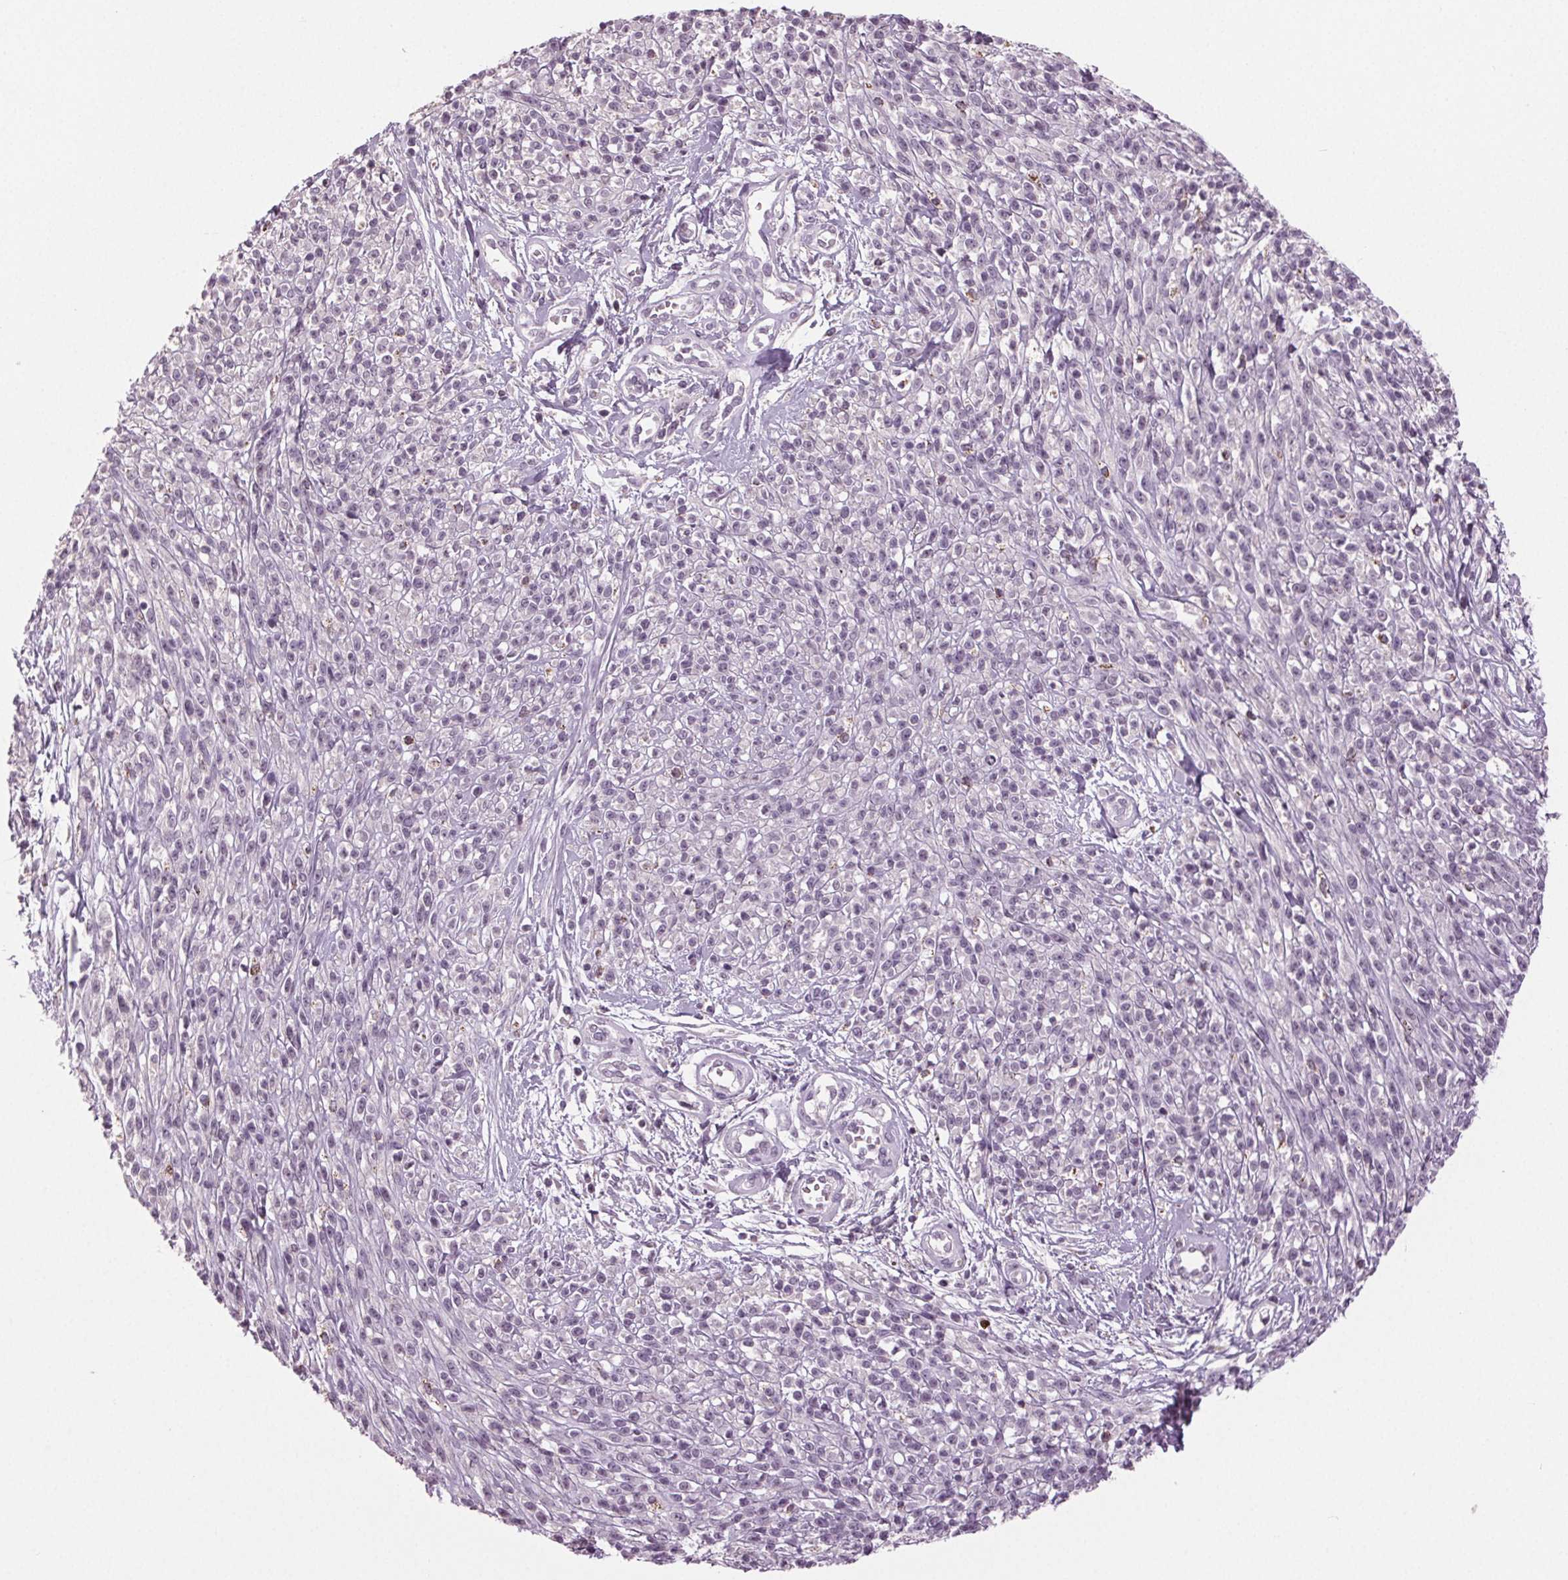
{"staining": {"intensity": "negative", "quantity": "none", "location": "none"}, "tissue": "melanoma", "cell_type": "Tumor cells", "image_type": "cancer", "snomed": [{"axis": "morphology", "description": "Malignant melanoma, NOS"}, {"axis": "topography", "description": "Skin"}, {"axis": "topography", "description": "Skin of trunk"}], "caption": "Immunohistochemistry of human melanoma exhibits no positivity in tumor cells. (Brightfield microscopy of DAB immunohistochemistry (IHC) at high magnification).", "gene": "DNAH12", "patient": {"sex": "male", "age": 74}}